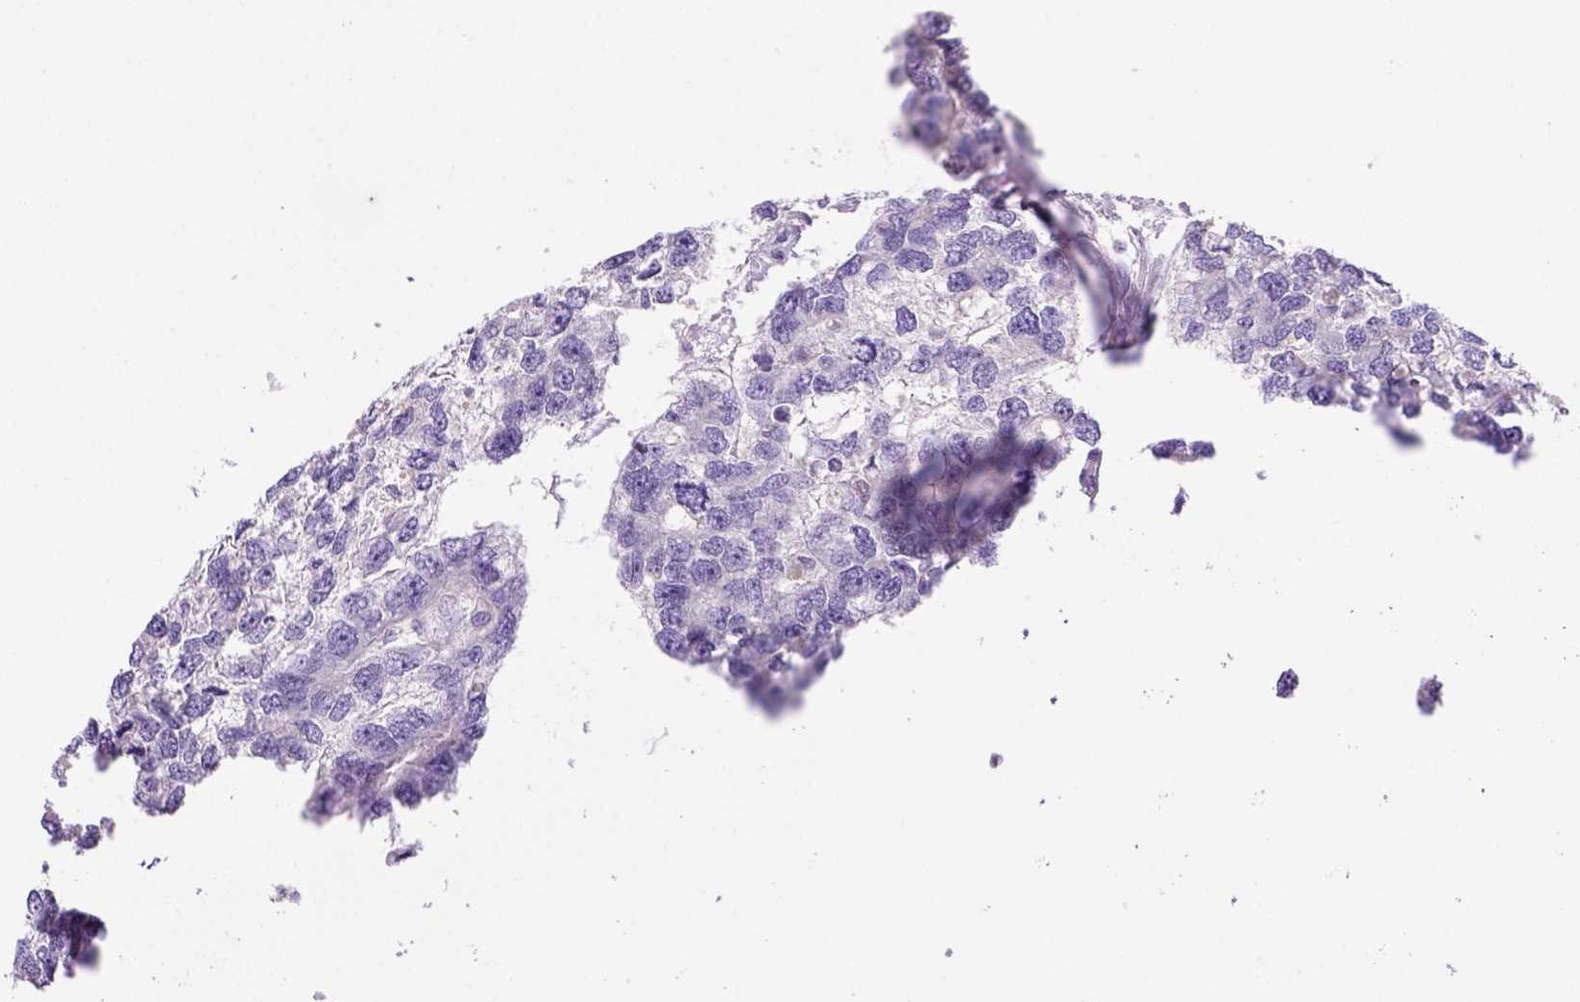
{"staining": {"intensity": "negative", "quantity": "none", "location": "none"}, "tissue": "testis cancer", "cell_type": "Tumor cells", "image_type": "cancer", "snomed": [{"axis": "morphology", "description": "Seminoma, NOS"}, {"axis": "topography", "description": "Testis"}], "caption": "DAB (3,3'-diaminobenzidine) immunohistochemical staining of human testis cancer displays no significant positivity in tumor cells.", "gene": "BAAT", "patient": {"sex": "male", "age": 52}}